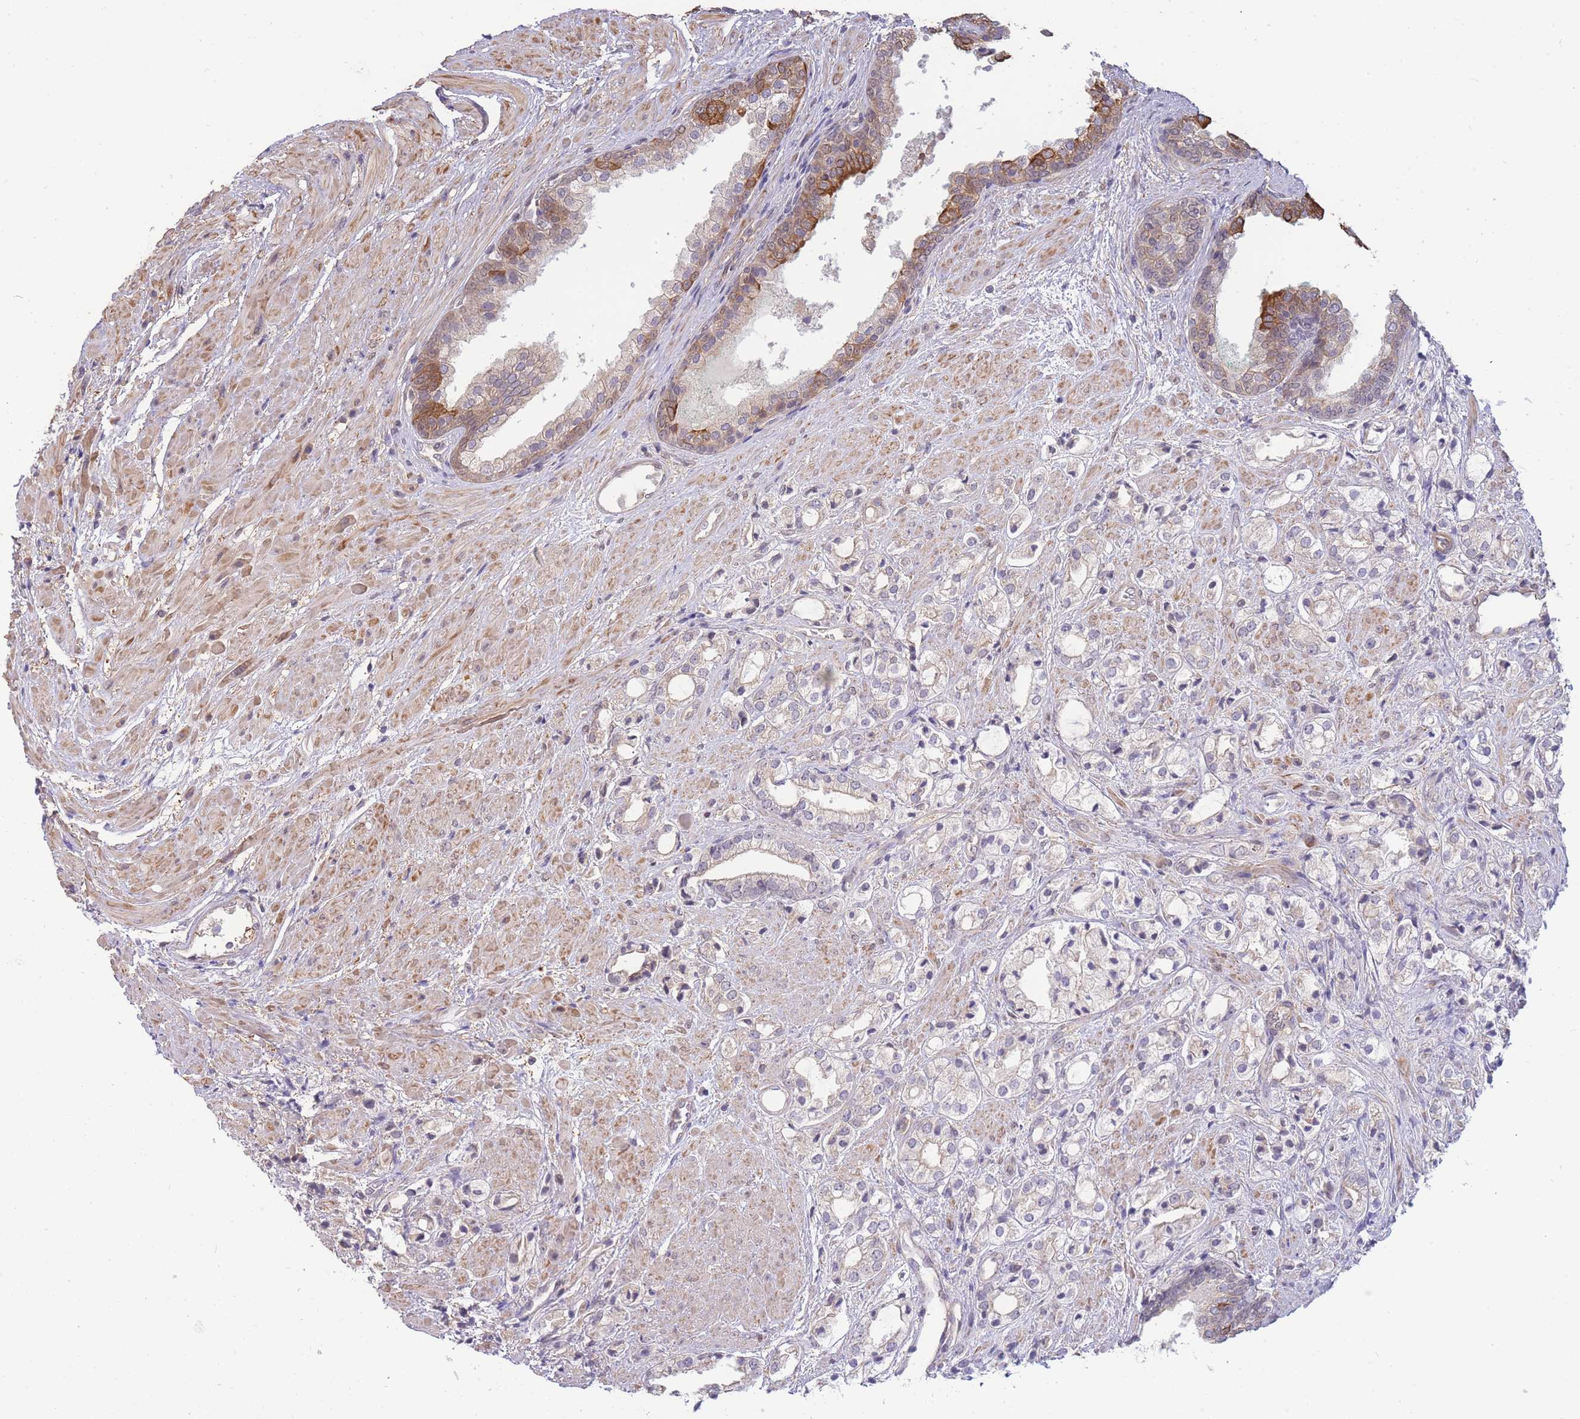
{"staining": {"intensity": "negative", "quantity": "none", "location": "none"}, "tissue": "prostate cancer", "cell_type": "Tumor cells", "image_type": "cancer", "snomed": [{"axis": "morphology", "description": "Adenocarcinoma, High grade"}, {"axis": "topography", "description": "Prostate"}], "caption": "Photomicrograph shows no significant protein expression in tumor cells of prostate high-grade adenocarcinoma.", "gene": "SMC6", "patient": {"sex": "male", "age": 50}}